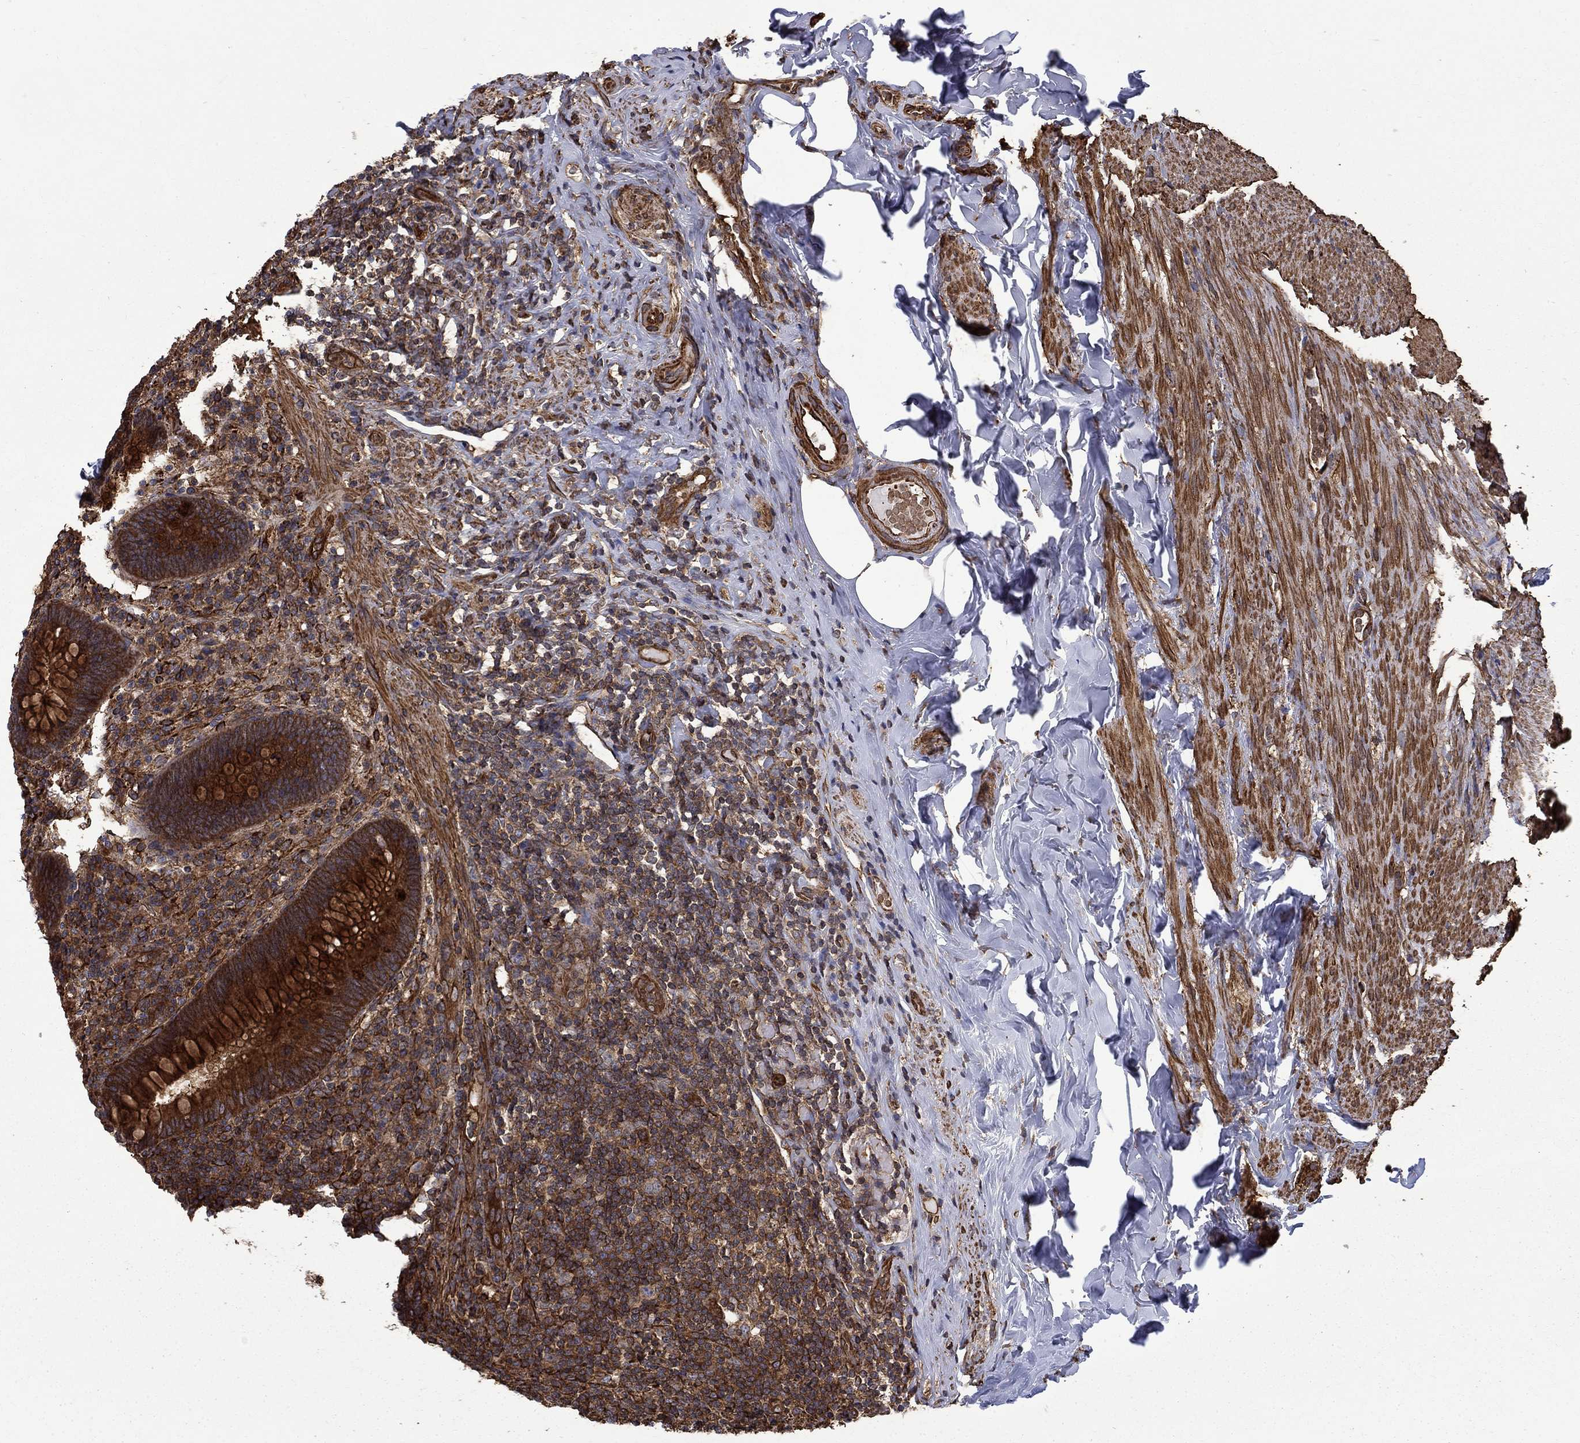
{"staining": {"intensity": "strong", "quantity": ">75%", "location": "cytoplasmic/membranous"}, "tissue": "appendix", "cell_type": "Glandular cells", "image_type": "normal", "snomed": [{"axis": "morphology", "description": "Normal tissue, NOS"}, {"axis": "topography", "description": "Appendix"}], "caption": "Immunohistochemical staining of benign appendix exhibits high levels of strong cytoplasmic/membranous expression in approximately >75% of glandular cells.", "gene": "CUTC", "patient": {"sex": "male", "age": 47}}